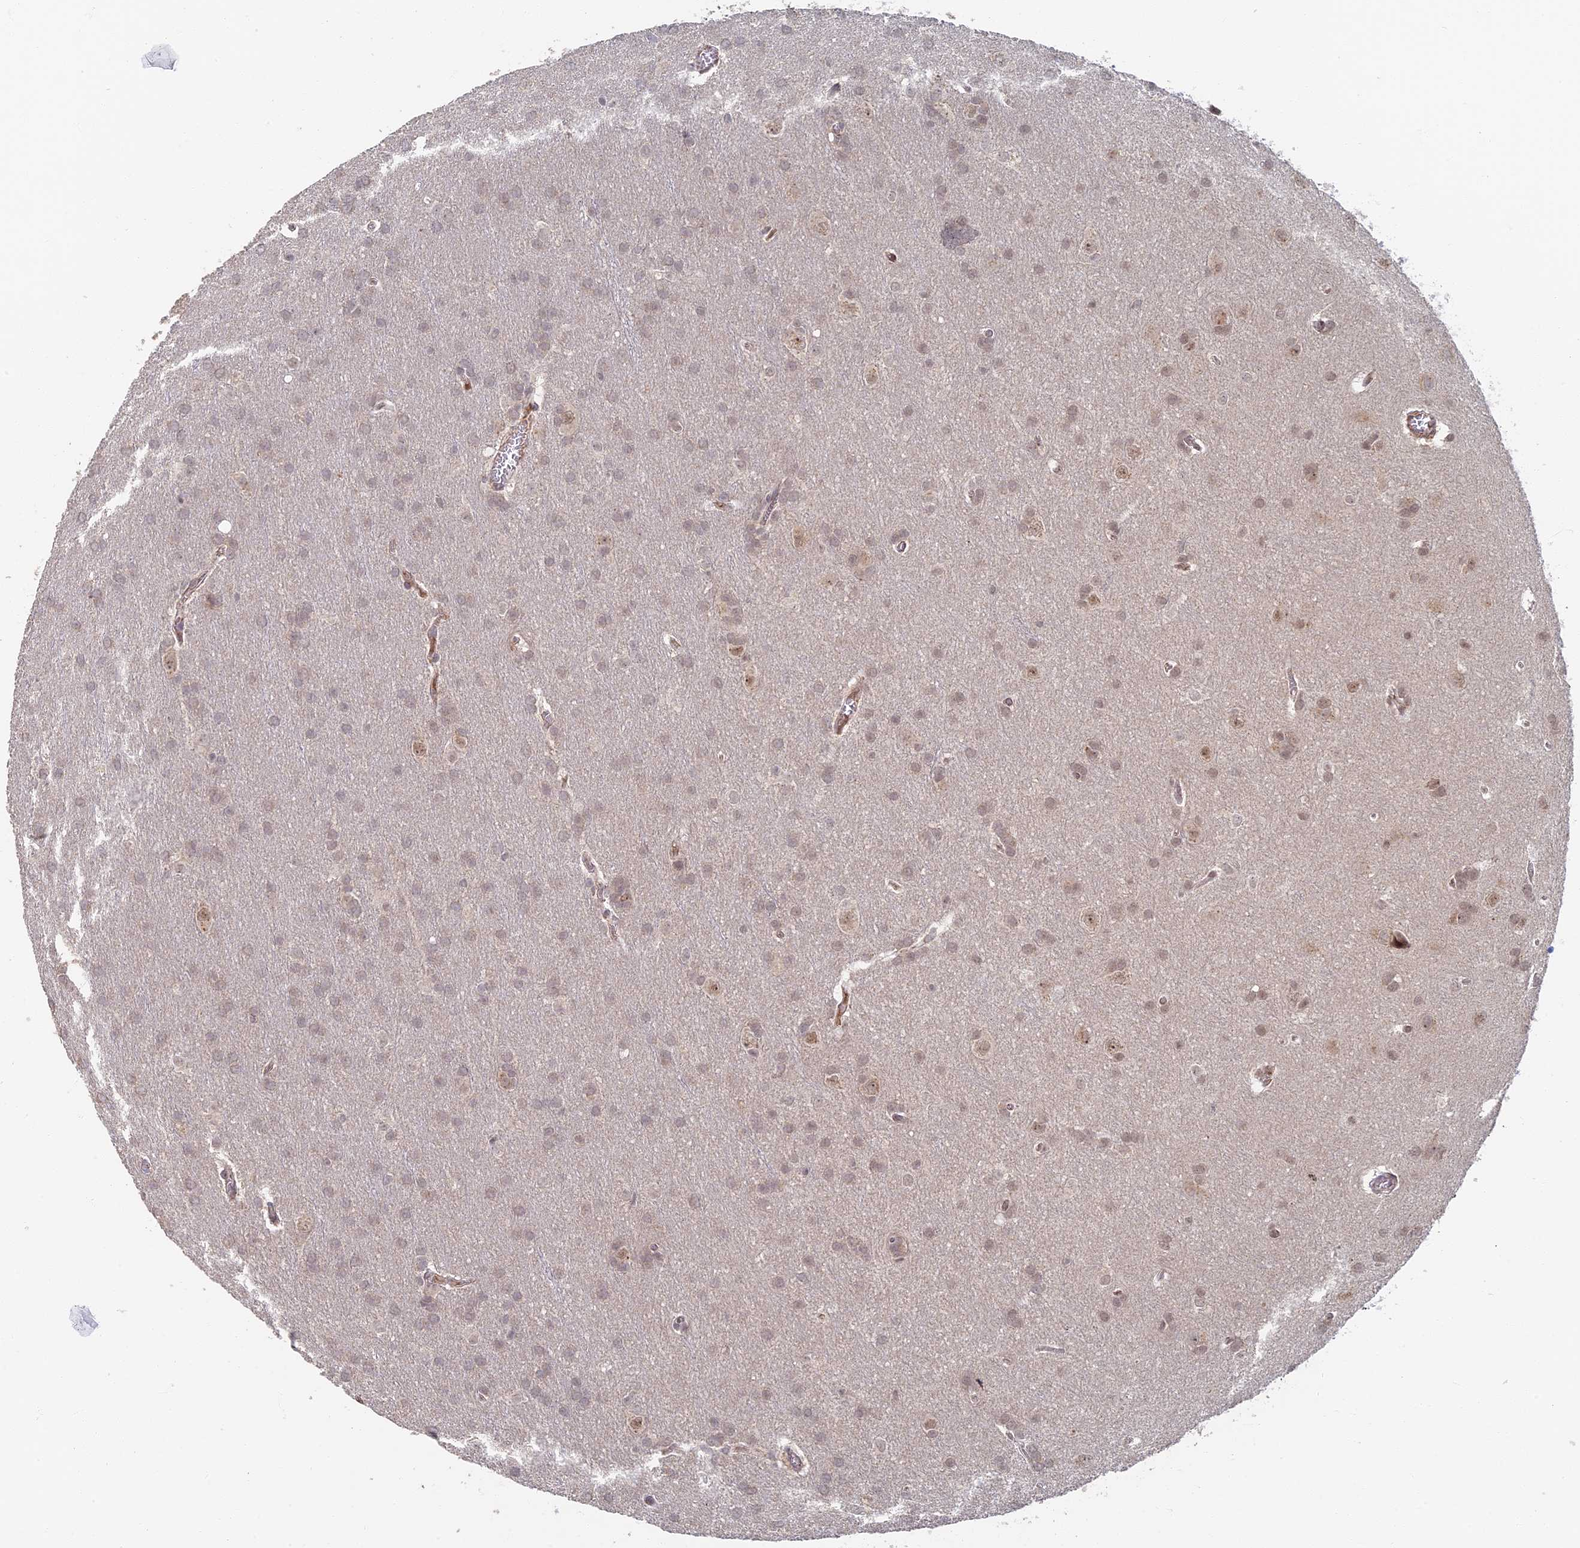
{"staining": {"intensity": "negative", "quantity": "none", "location": "none"}, "tissue": "glioma", "cell_type": "Tumor cells", "image_type": "cancer", "snomed": [{"axis": "morphology", "description": "Glioma, malignant, Low grade"}, {"axis": "topography", "description": "Brain"}], "caption": "Tumor cells are negative for brown protein staining in glioma.", "gene": "GPATCH1", "patient": {"sex": "female", "age": 32}}